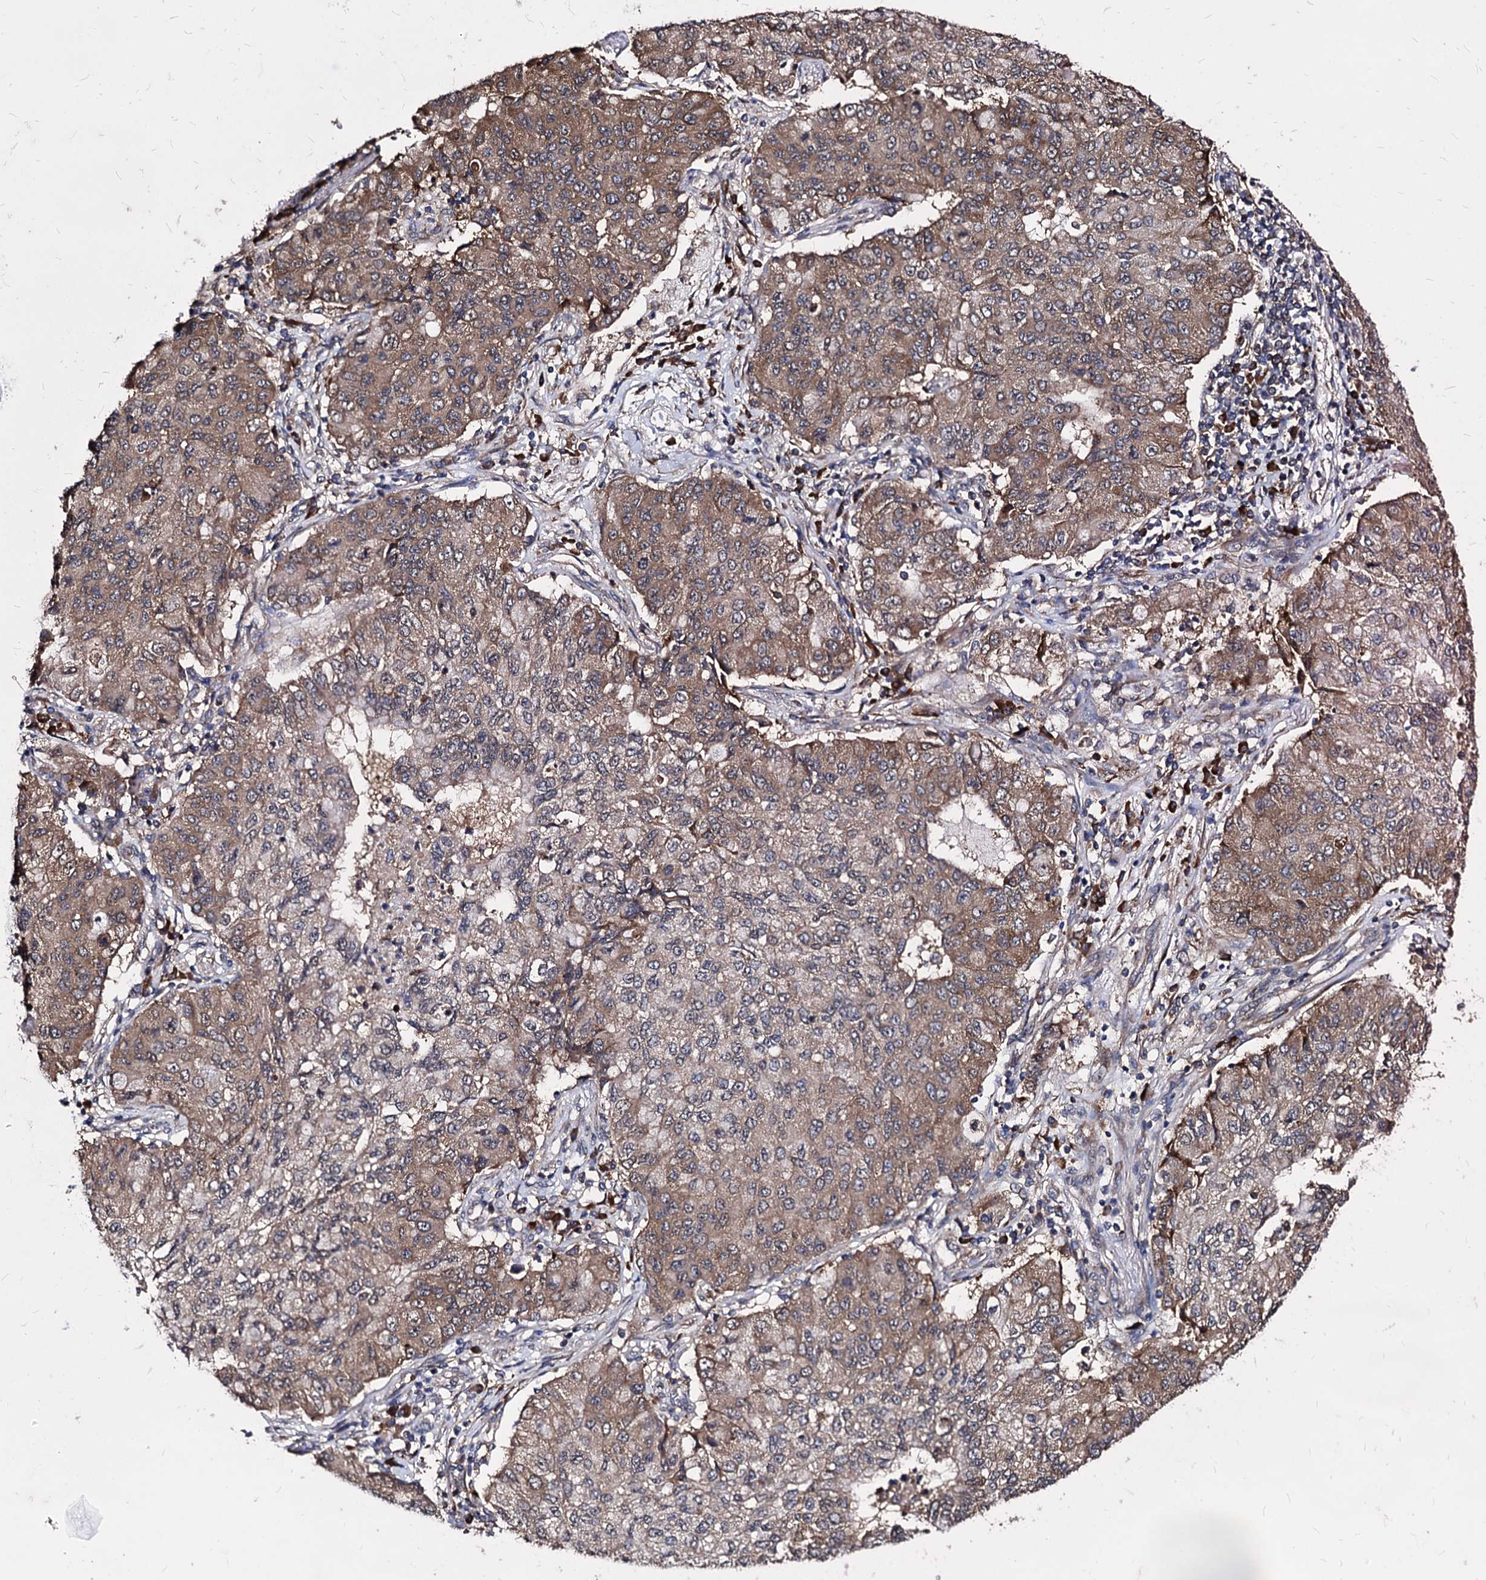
{"staining": {"intensity": "moderate", "quantity": ">75%", "location": "cytoplasmic/membranous"}, "tissue": "lung cancer", "cell_type": "Tumor cells", "image_type": "cancer", "snomed": [{"axis": "morphology", "description": "Squamous cell carcinoma, NOS"}, {"axis": "topography", "description": "Lung"}], "caption": "There is medium levels of moderate cytoplasmic/membranous staining in tumor cells of lung squamous cell carcinoma, as demonstrated by immunohistochemical staining (brown color).", "gene": "NME1", "patient": {"sex": "male", "age": 74}}